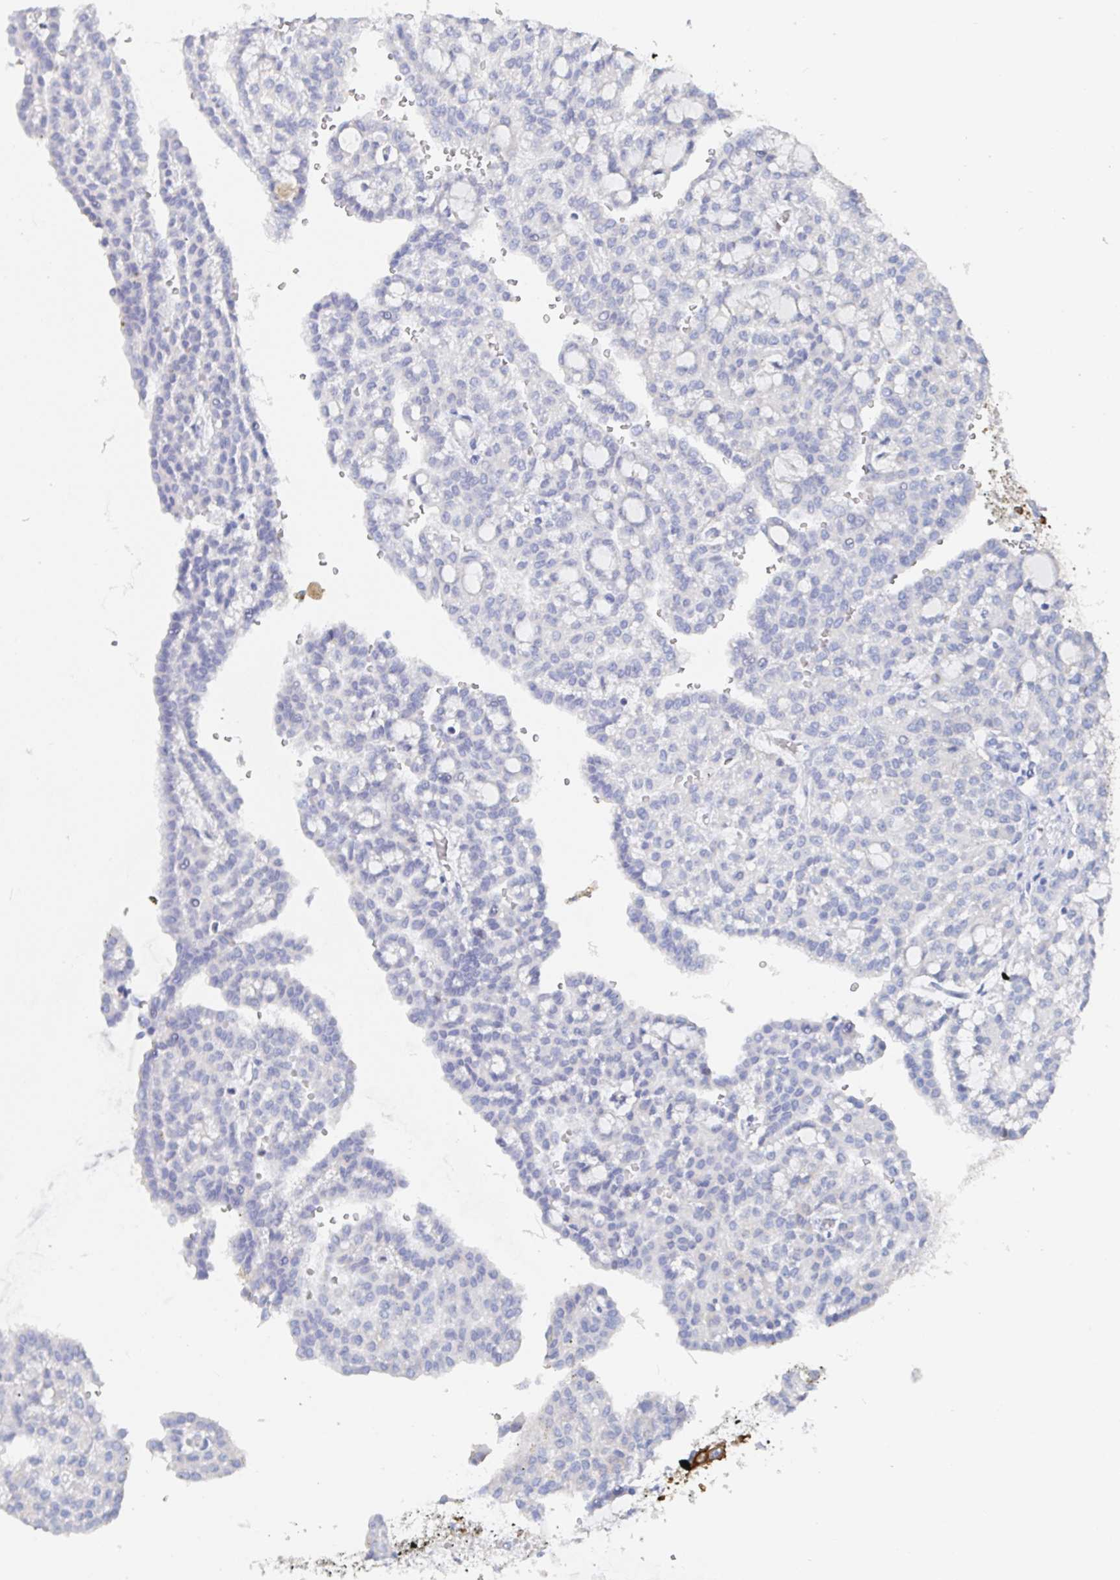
{"staining": {"intensity": "negative", "quantity": "none", "location": "none"}, "tissue": "renal cancer", "cell_type": "Tumor cells", "image_type": "cancer", "snomed": [{"axis": "morphology", "description": "Adenocarcinoma, NOS"}, {"axis": "topography", "description": "Kidney"}], "caption": "Human adenocarcinoma (renal) stained for a protein using immunohistochemistry shows no positivity in tumor cells.", "gene": "ZNF430", "patient": {"sex": "male", "age": 63}}